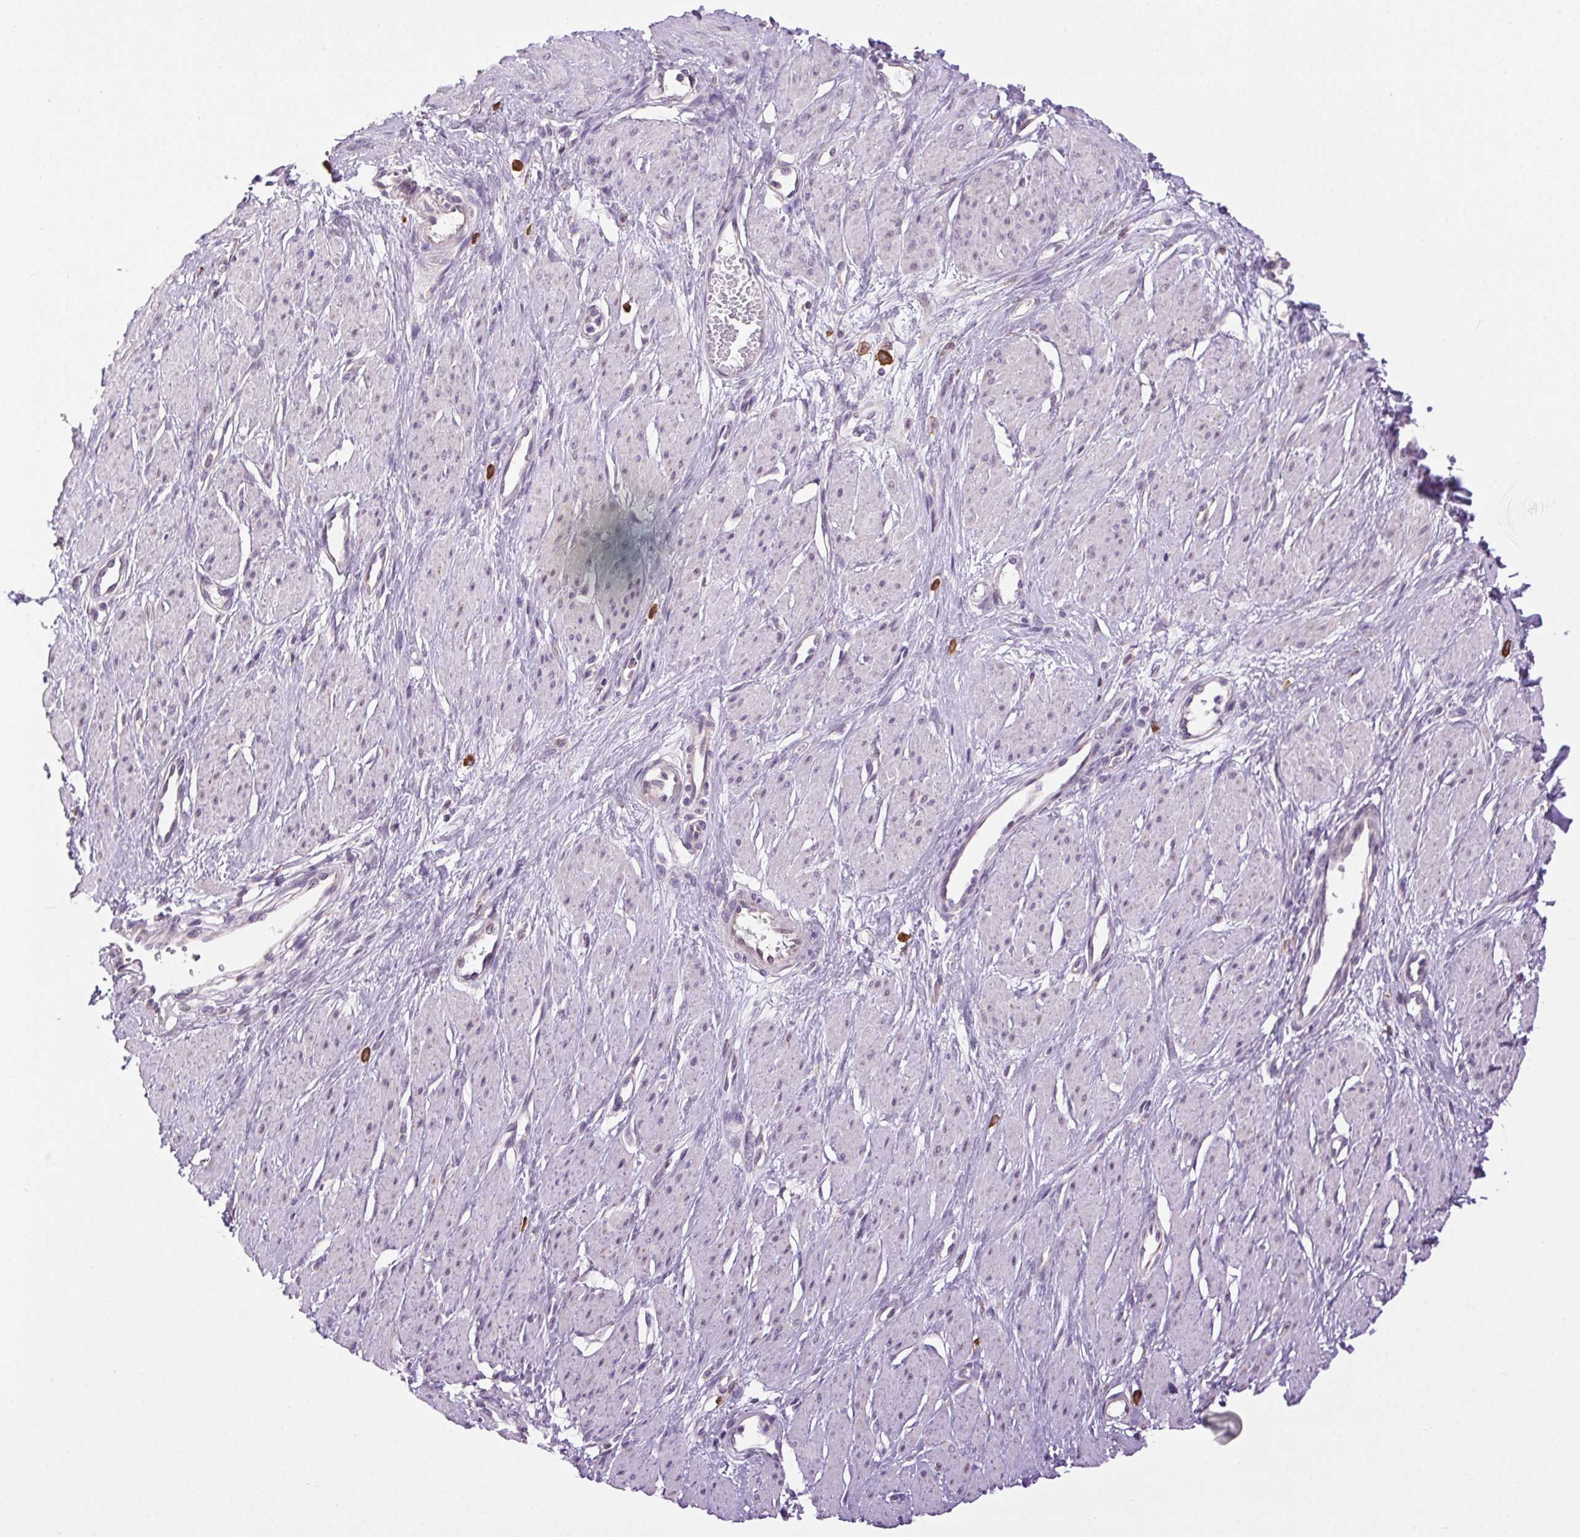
{"staining": {"intensity": "negative", "quantity": "none", "location": "none"}, "tissue": "smooth muscle", "cell_type": "Smooth muscle cells", "image_type": "normal", "snomed": [{"axis": "morphology", "description": "Normal tissue, NOS"}, {"axis": "topography", "description": "Smooth muscle"}, {"axis": "topography", "description": "Uterus"}], "caption": "High power microscopy micrograph of an IHC micrograph of normal smooth muscle, revealing no significant positivity in smooth muscle cells.", "gene": "SNX31", "patient": {"sex": "female", "age": 39}}